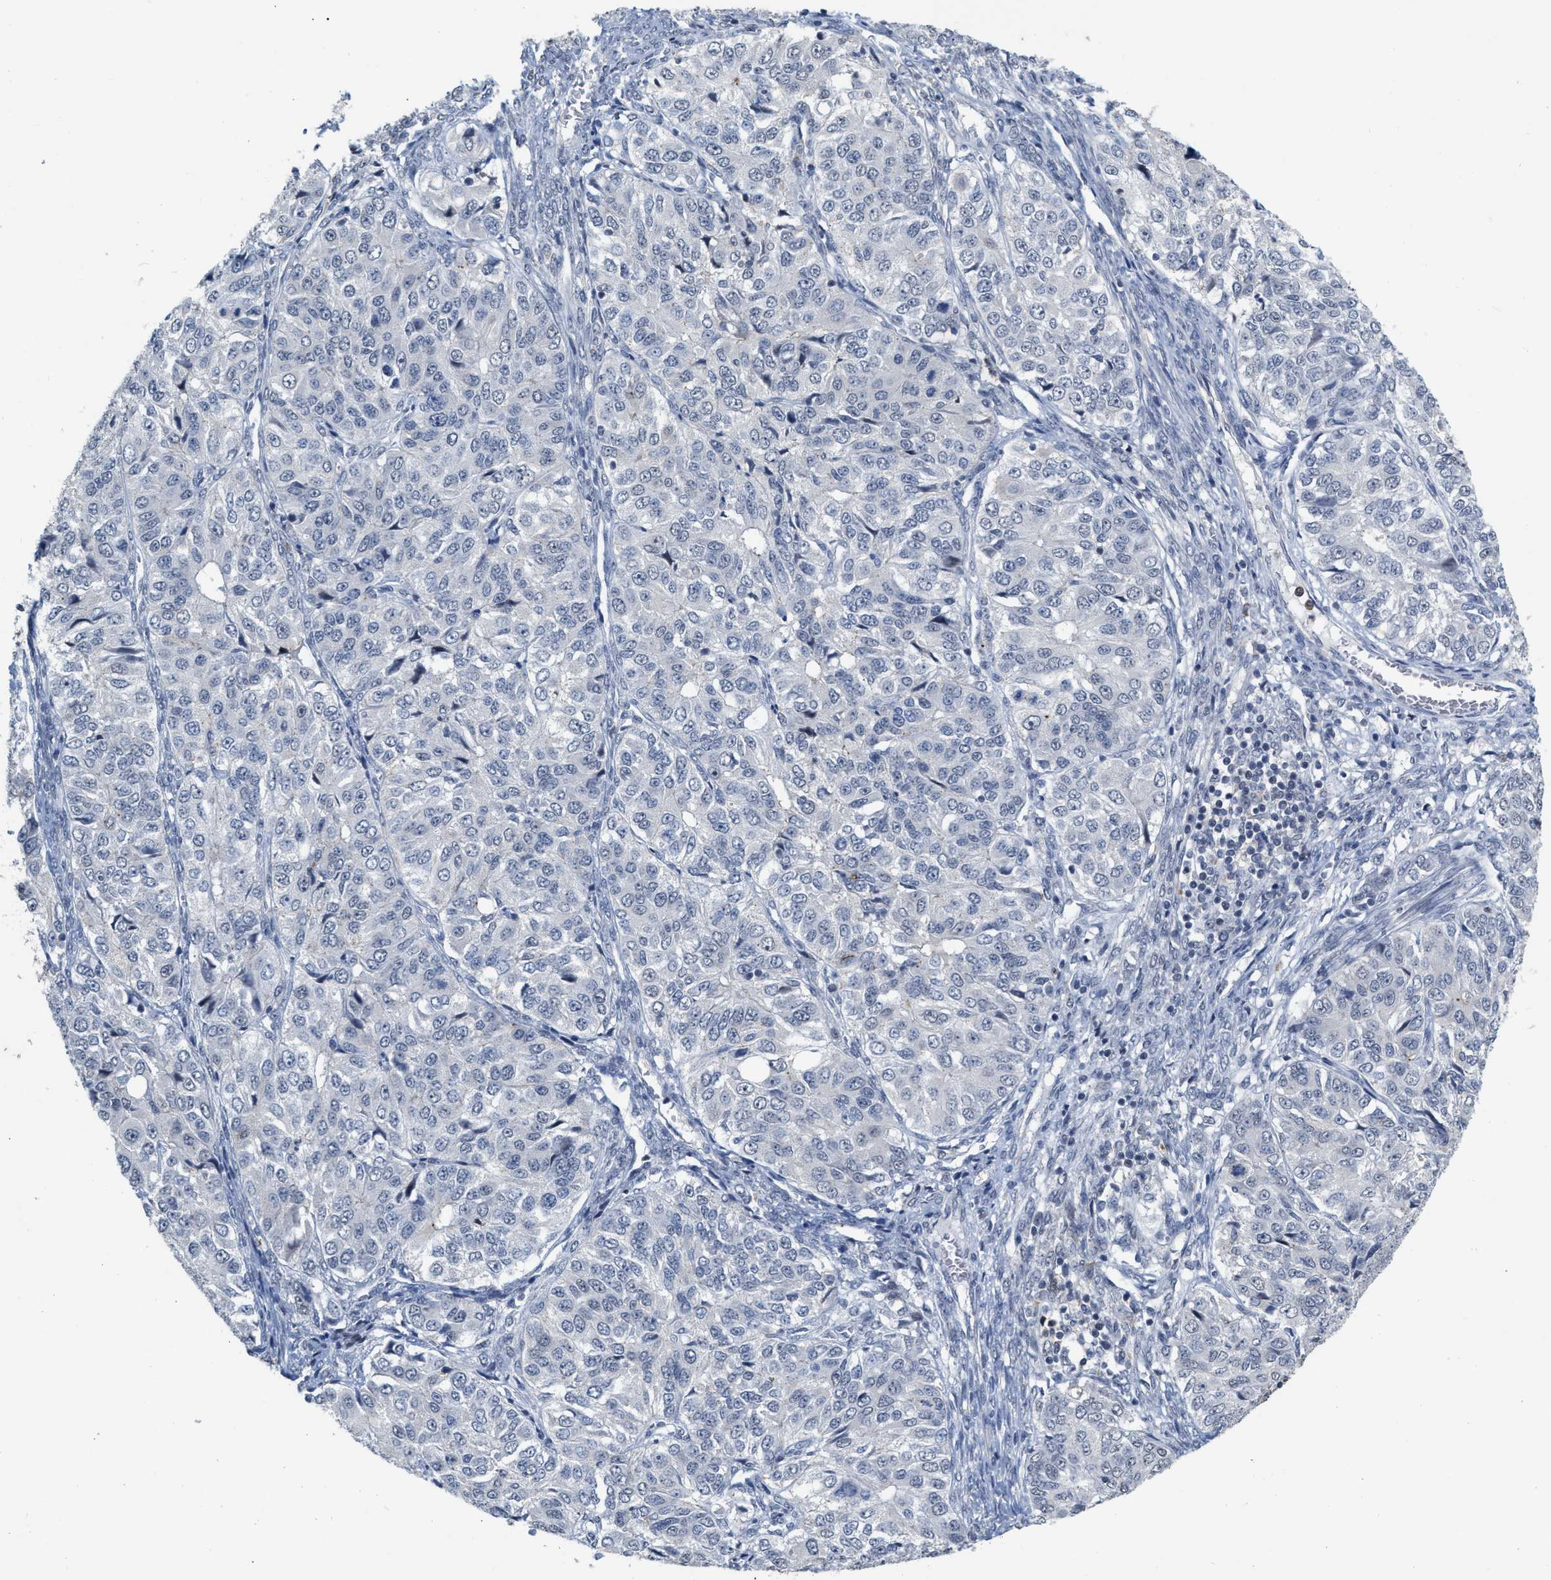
{"staining": {"intensity": "negative", "quantity": "none", "location": "none"}, "tissue": "ovarian cancer", "cell_type": "Tumor cells", "image_type": "cancer", "snomed": [{"axis": "morphology", "description": "Carcinoma, endometroid"}, {"axis": "topography", "description": "Ovary"}], "caption": "DAB (3,3'-diaminobenzidine) immunohistochemical staining of endometroid carcinoma (ovarian) reveals no significant staining in tumor cells.", "gene": "BAIAP2L1", "patient": {"sex": "female", "age": 51}}